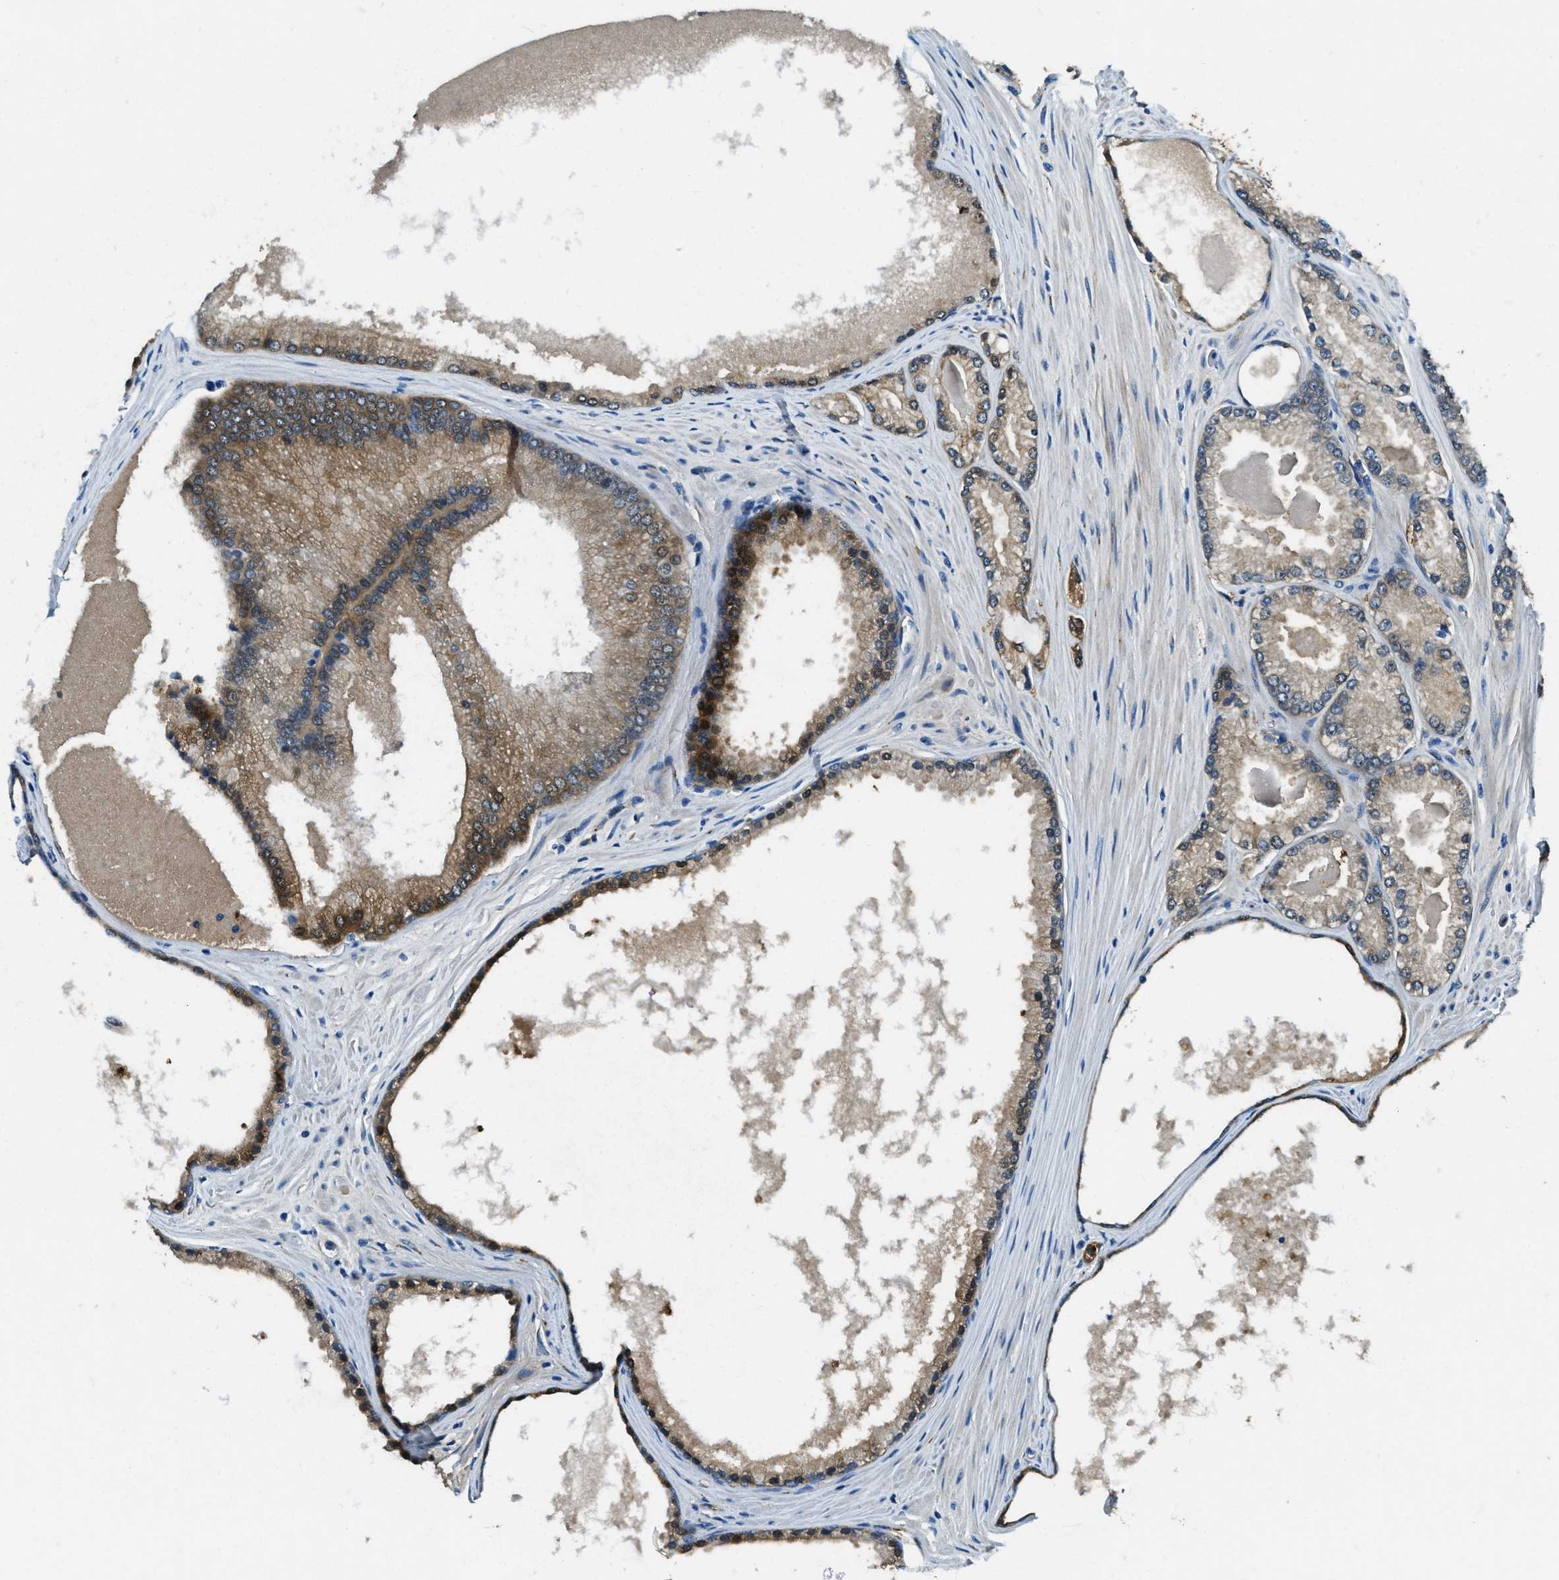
{"staining": {"intensity": "moderate", "quantity": ">75%", "location": "cytoplasmic/membranous"}, "tissue": "prostate cancer", "cell_type": "Tumor cells", "image_type": "cancer", "snomed": [{"axis": "morphology", "description": "Adenocarcinoma, High grade"}, {"axis": "topography", "description": "Prostate"}], "caption": "Immunohistochemistry image of prostate cancer stained for a protein (brown), which shows medium levels of moderate cytoplasmic/membranous positivity in approximately >75% of tumor cells.", "gene": "TRIM59", "patient": {"sex": "male", "age": 71}}